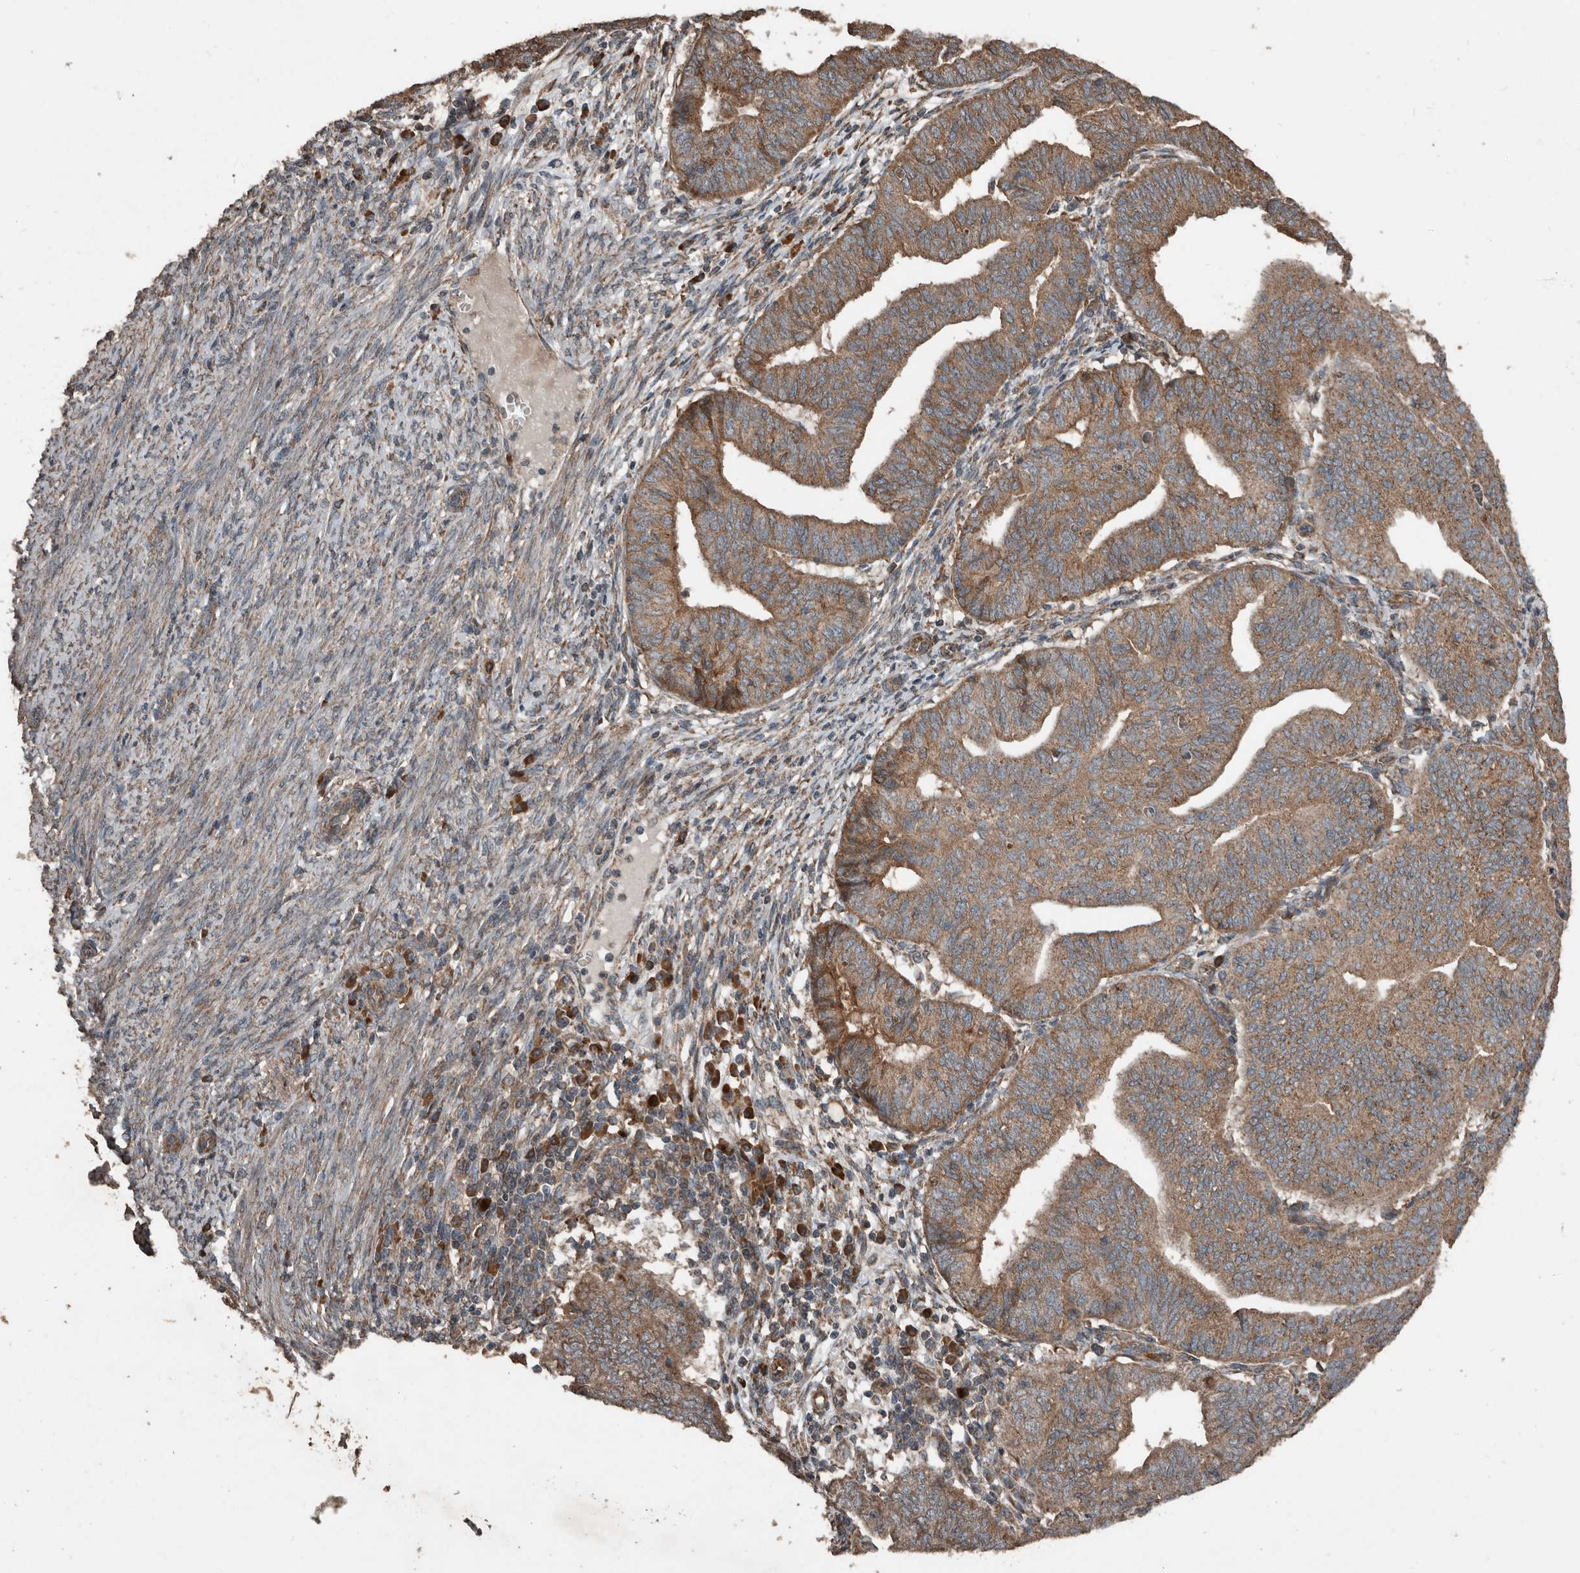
{"staining": {"intensity": "moderate", "quantity": ">75%", "location": "cytoplasmic/membranous"}, "tissue": "endometrial cancer", "cell_type": "Tumor cells", "image_type": "cancer", "snomed": [{"axis": "morphology", "description": "Adenocarcinoma, NOS"}, {"axis": "topography", "description": "Uterus"}], "caption": "Immunohistochemical staining of endometrial cancer (adenocarcinoma) exhibits moderate cytoplasmic/membranous protein expression in approximately >75% of tumor cells.", "gene": "RNF207", "patient": {"sex": "female", "age": 77}}